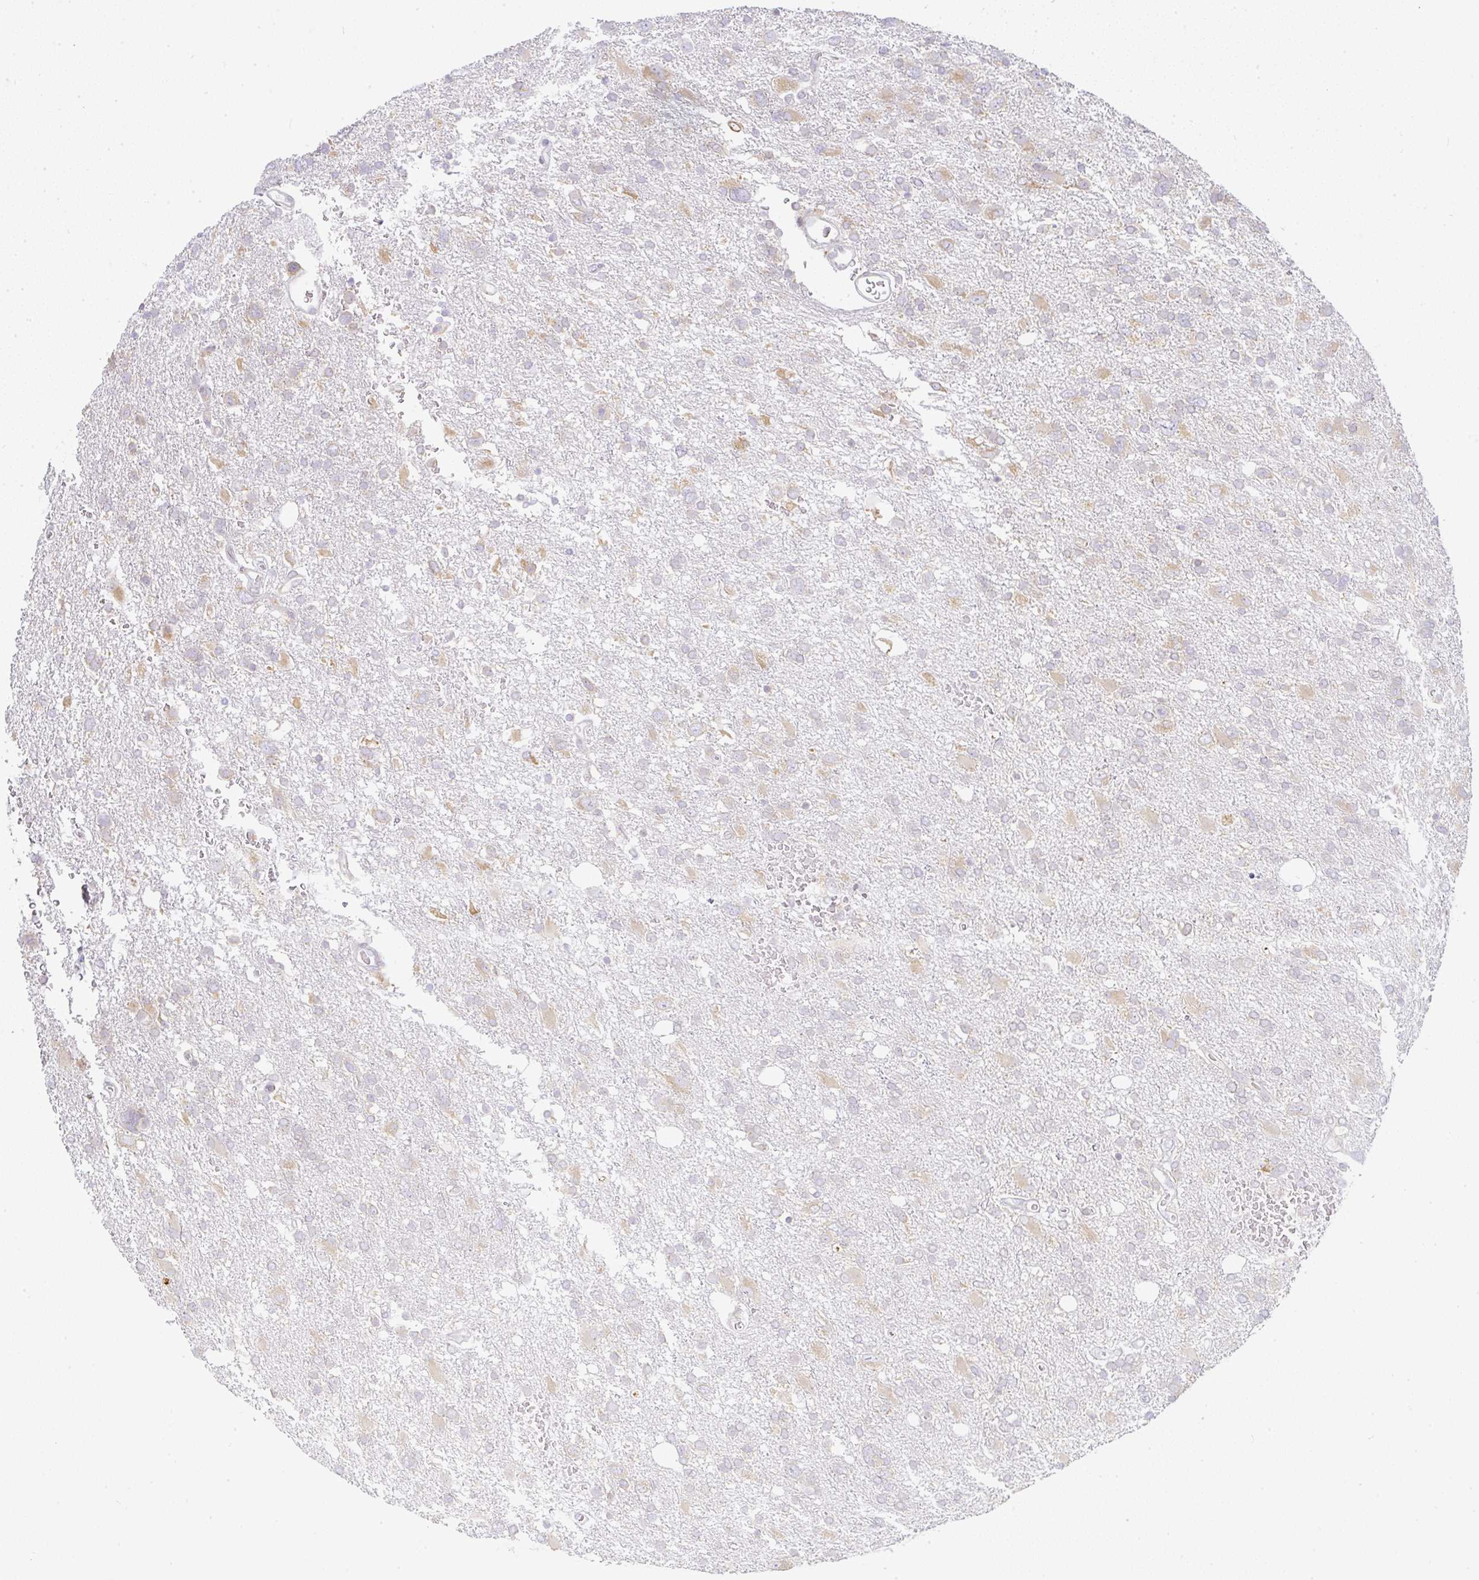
{"staining": {"intensity": "moderate", "quantity": "<25%", "location": "cytoplasmic/membranous"}, "tissue": "glioma", "cell_type": "Tumor cells", "image_type": "cancer", "snomed": [{"axis": "morphology", "description": "Glioma, malignant, High grade"}, {"axis": "topography", "description": "Brain"}], "caption": "Human malignant high-grade glioma stained for a protein (brown) displays moderate cytoplasmic/membranous positive positivity in approximately <25% of tumor cells.", "gene": "DERL2", "patient": {"sex": "male", "age": 61}}